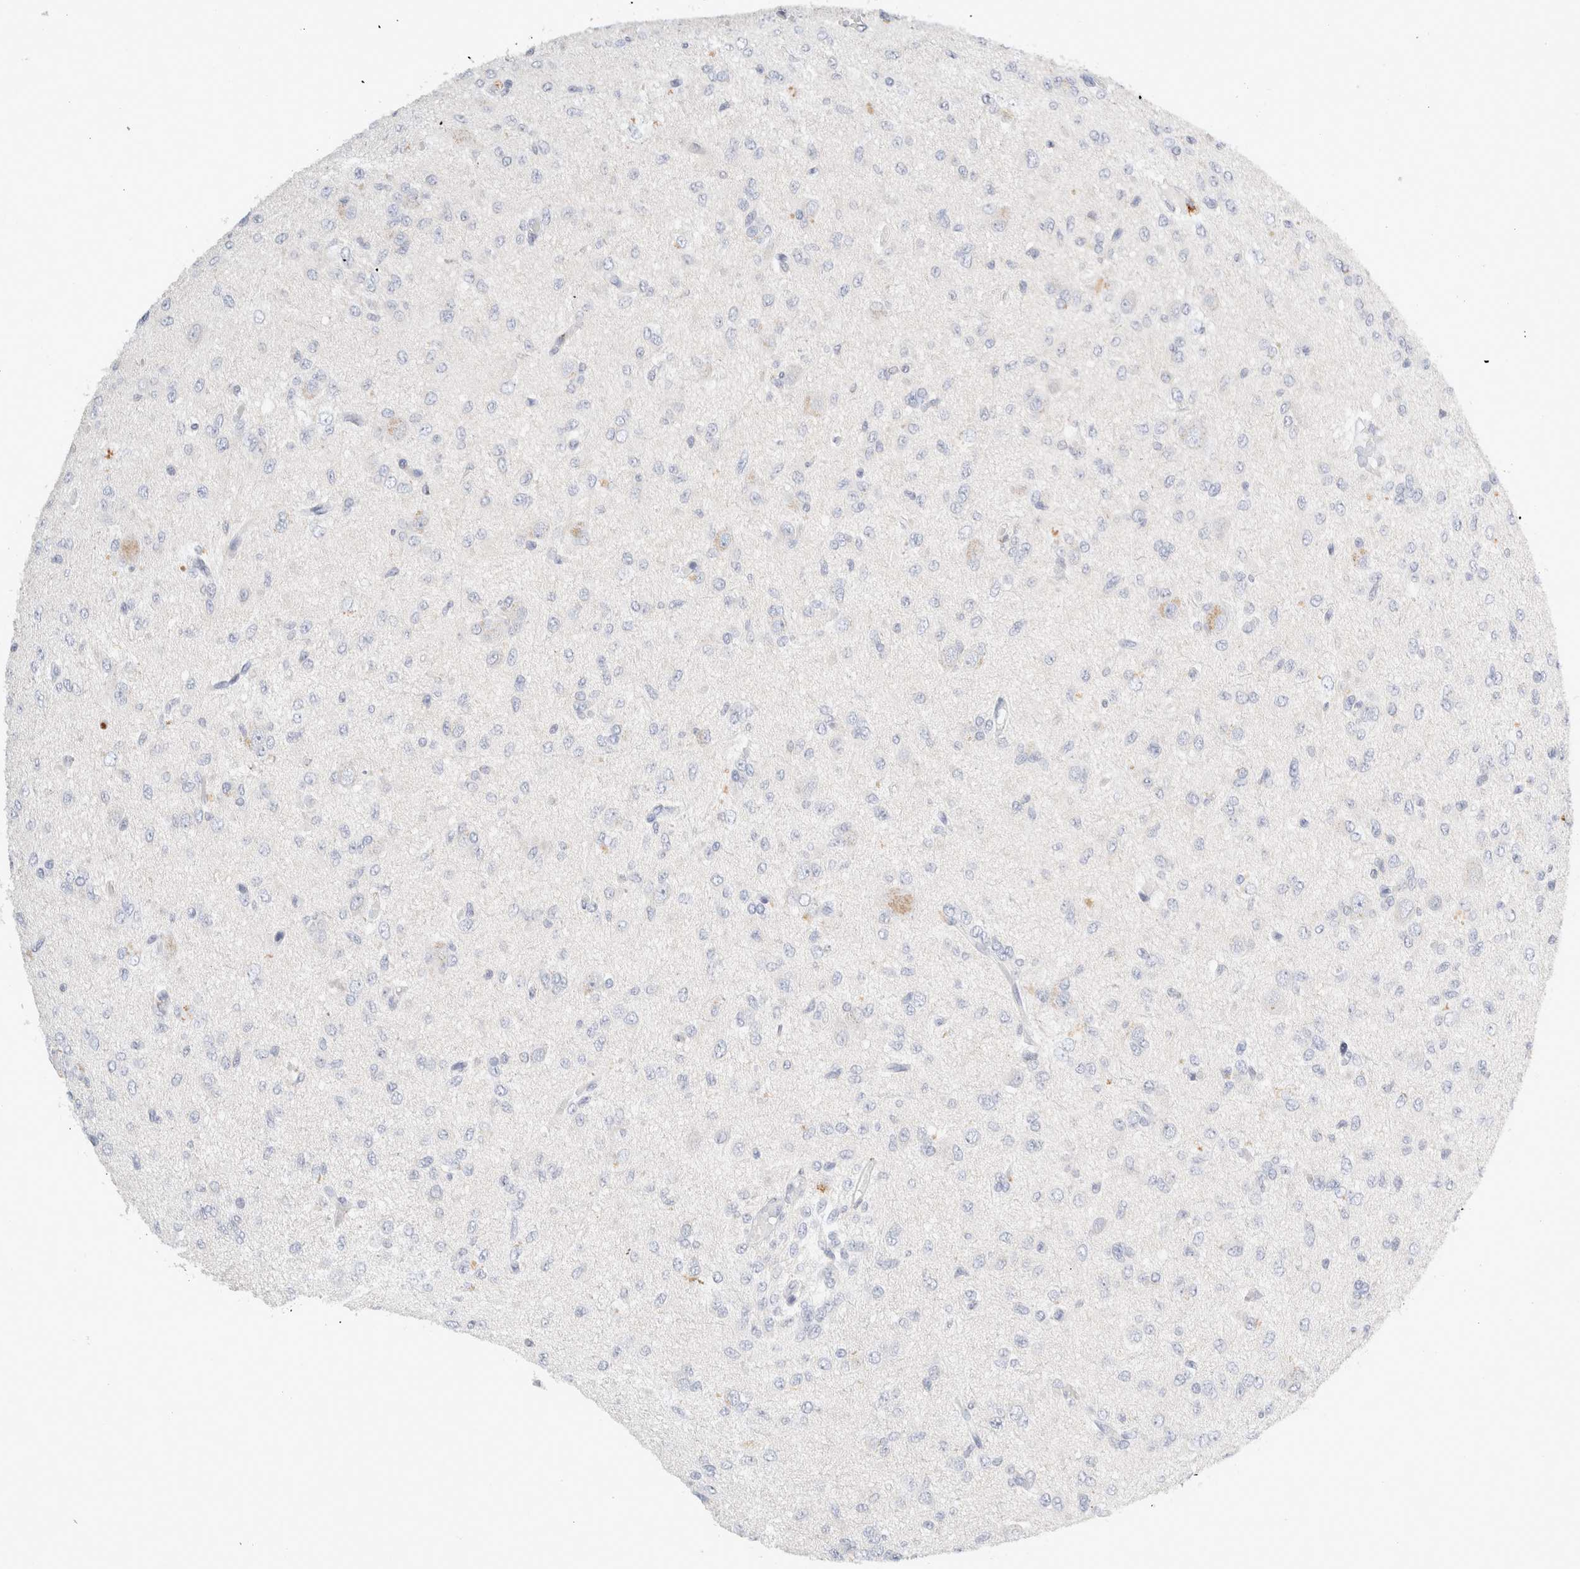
{"staining": {"intensity": "negative", "quantity": "none", "location": "none"}, "tissue": "glioma", "cell_type": "Tumor cells", "image_type": "cancer", "snomed": [{"axis": "morphology", "description": "Glioma, malignant, High grade"}, {"axis": "topography", "description": "Brain"}], "caption": "IHC image of human glioma stained for a protein (brown), which exhibits no expression in tumor cells. The staining is performed using DAB brown chromogen with nuclei counter-stained in using hematoxylin.", "gene": "FGL2", "patient": {"sex": "female", "age": 59}}